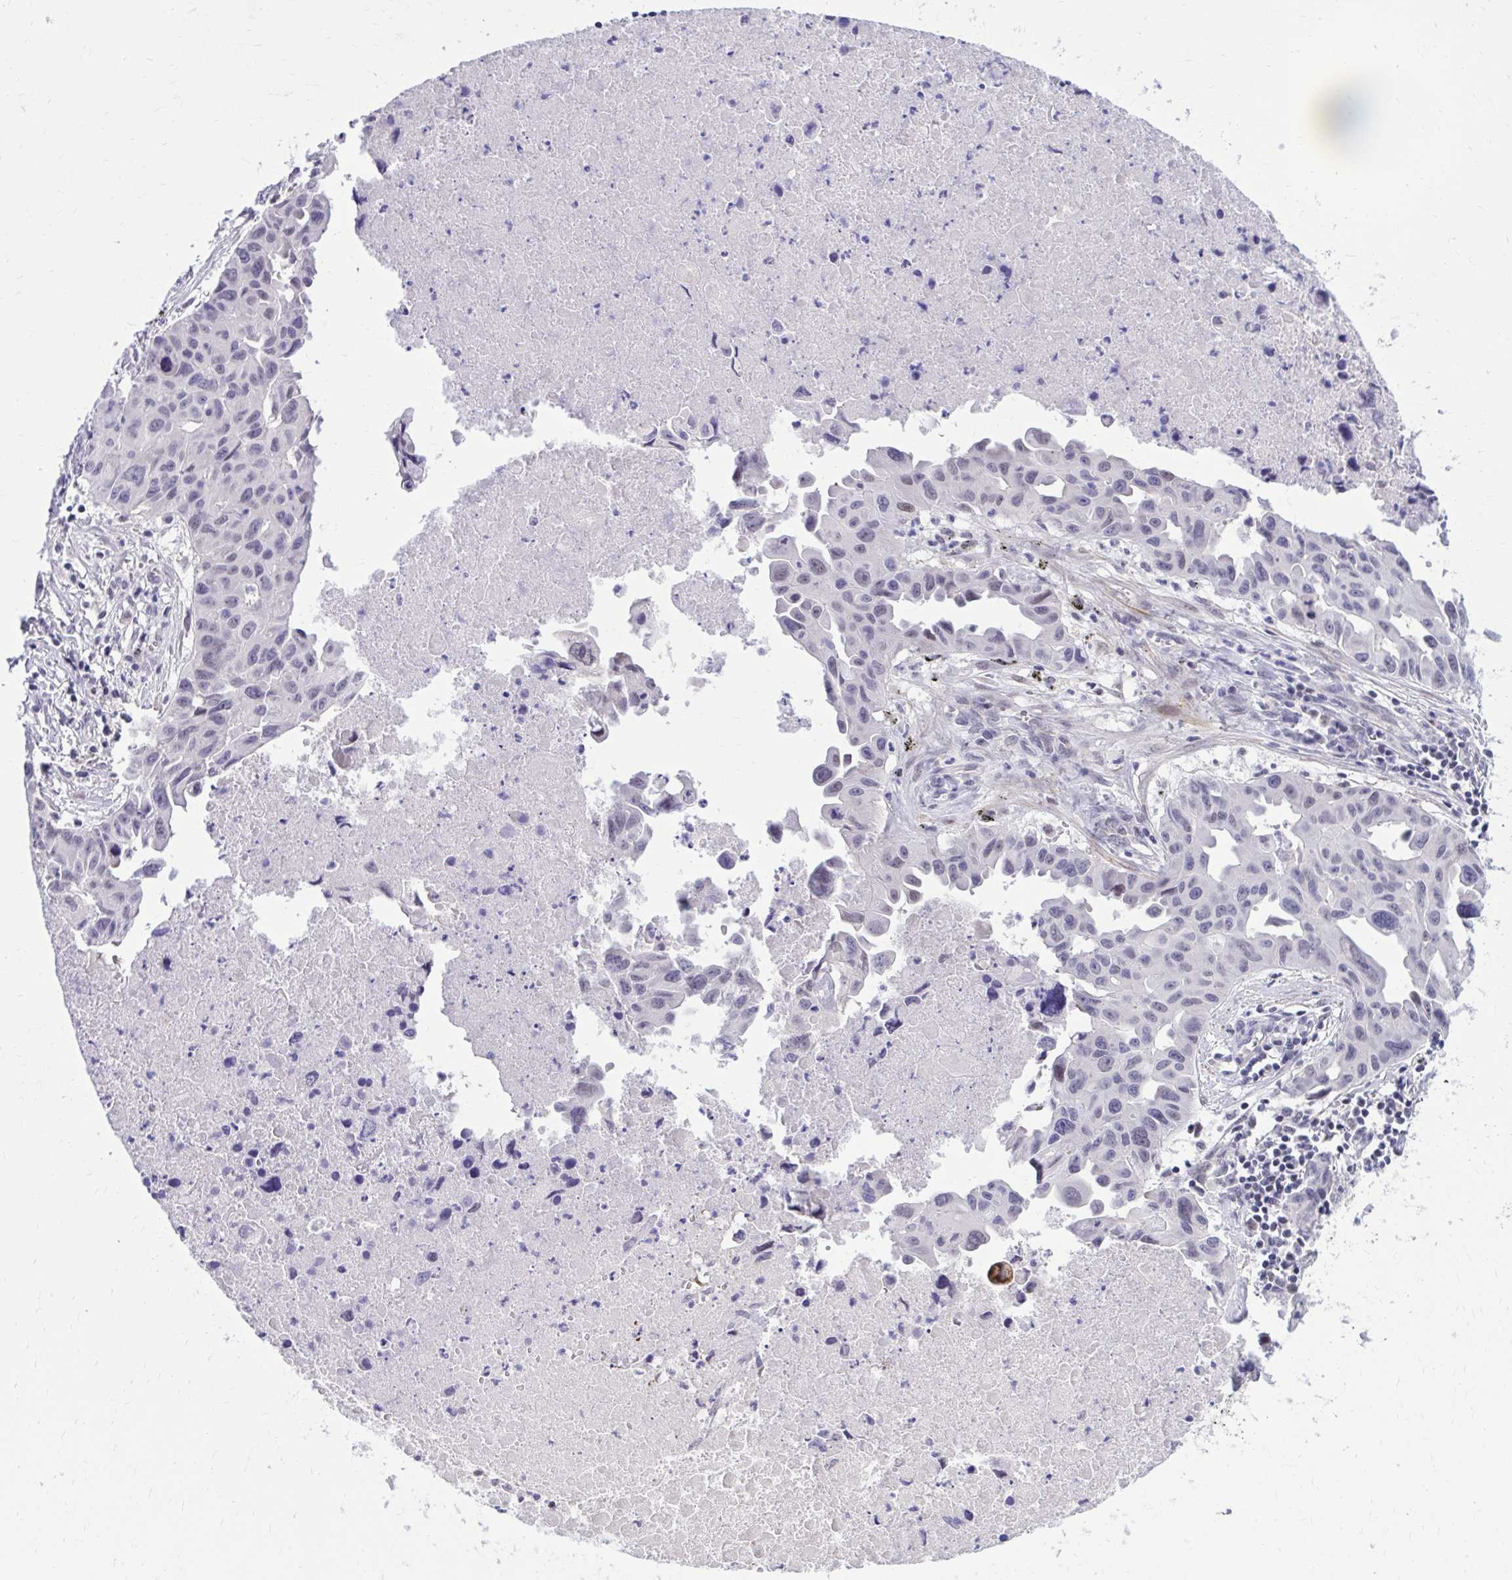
{"staining": {"intensity": "weak", "quantity": "<25%", "location": "nuclear"}, "tissue": "lung cancer", "cell_type": "Tumor cells", "image_type": "cancer", "snomed": [{"axis": "morphology", "description": "Adenocarcinoma, NOS"}, {"axis": "topography", "description": "Lymph node"}, {"axis": "topography", "description": "Lung"}], "caption": "The image shows no staining of tumor cells in adenocarcinoma (lung).", "gene": "ZBTB25", "patient": {"sex": "male", "age": 64}}